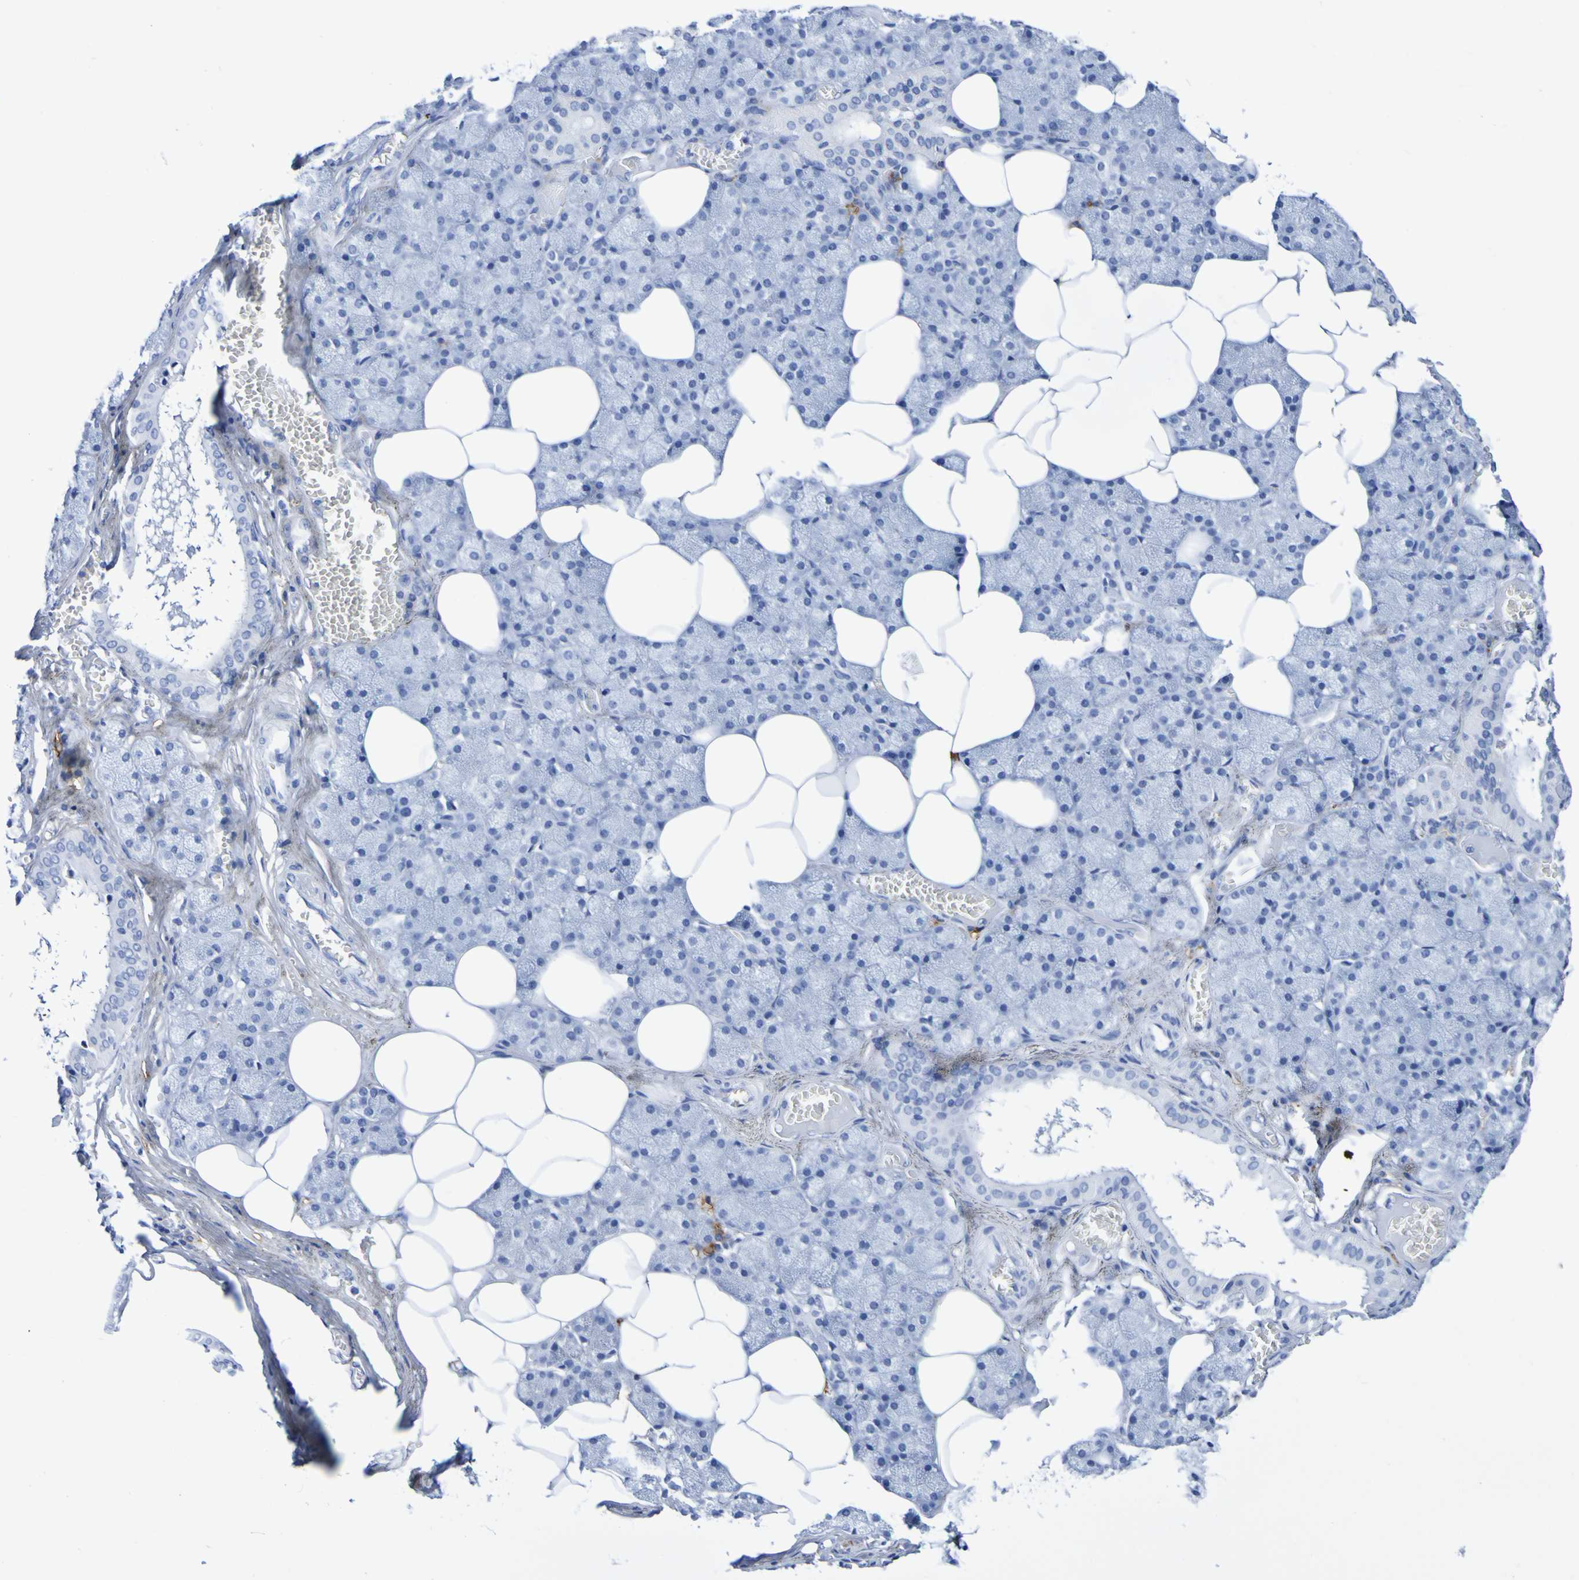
{"staining": {"intensity": "negative", "quantity": "none", "location": "none"}, "tissue": "salivary gland", "cell_type": "Glandular cells", "image_type": "normal", "snomed": [{"axis": "morphology", "description": "Normal tissue, NOS"}, {"axis": "topography", "description": "Salivary gland"}], "caption": "Immunohistochemistry of normal human salivary gland displays no positivity in glandular cells. Brightfield microscopy of immunohistochemistry stained with DAB (3,3'-diaminobenzidine) (brown) and hematoxylin (blue), captured at high magnification.", "gene": "DPEP1", "patient": {"sex": "male", "age": 62}}